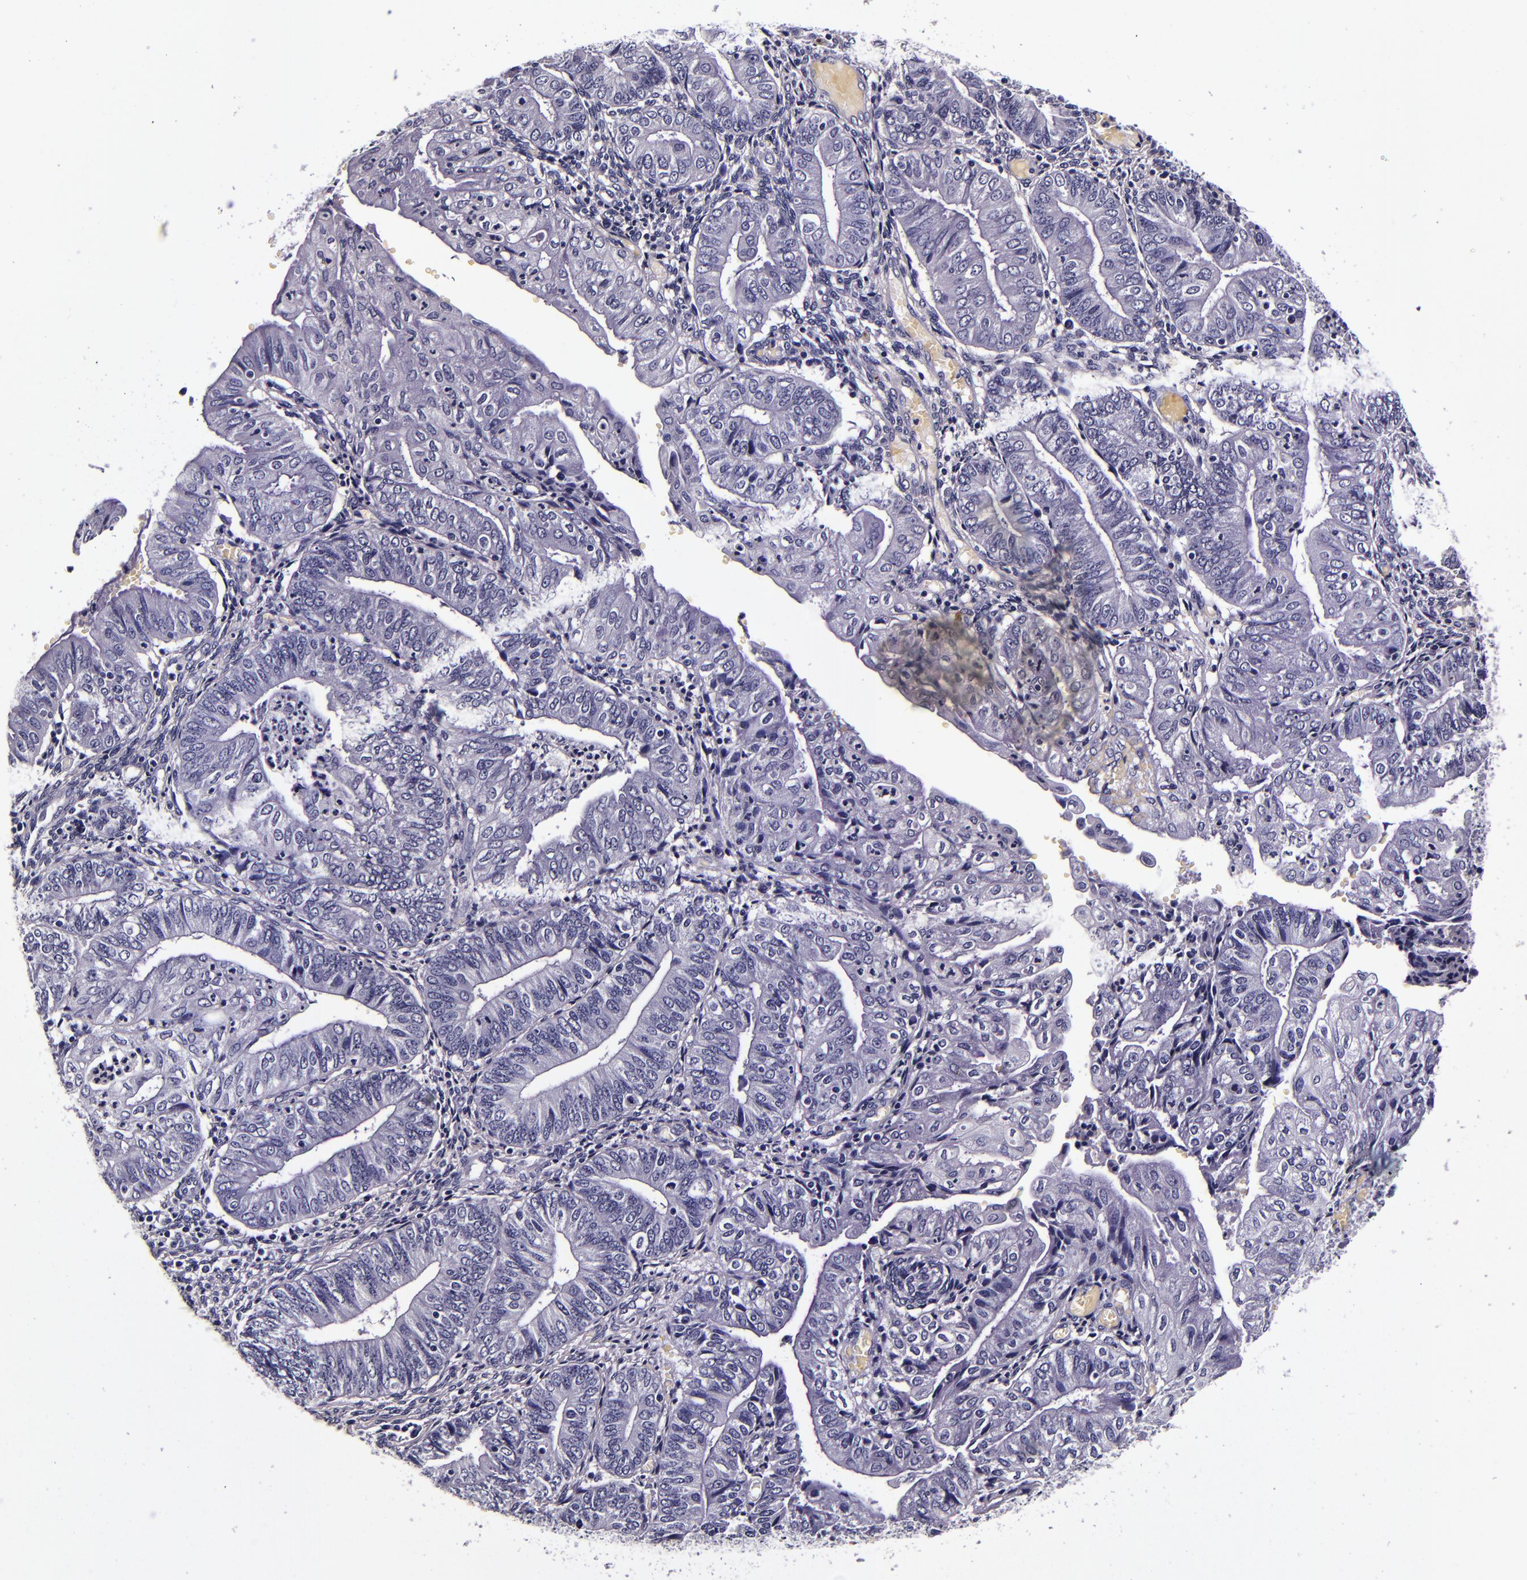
{"staining": {"intensity": "negative", "quantity": "none", "location": "none"}, "tissue": "endometrial cancer", "cell_type": "Tumor cells", "image_type": "cancer", "snomed": [{"axis": "morphology", "description": "Adenocarcinoma, NOS"}, {"axis": "topography", "description": "Endometrium"}], "caption": "This is an immunohistochemistry (IHC) histopathology image of adenocarcinoma (endometrial). There is no staining in tumor cells.", "gene": "FBN1", "patient": {"sex": "female", "age": 55}}